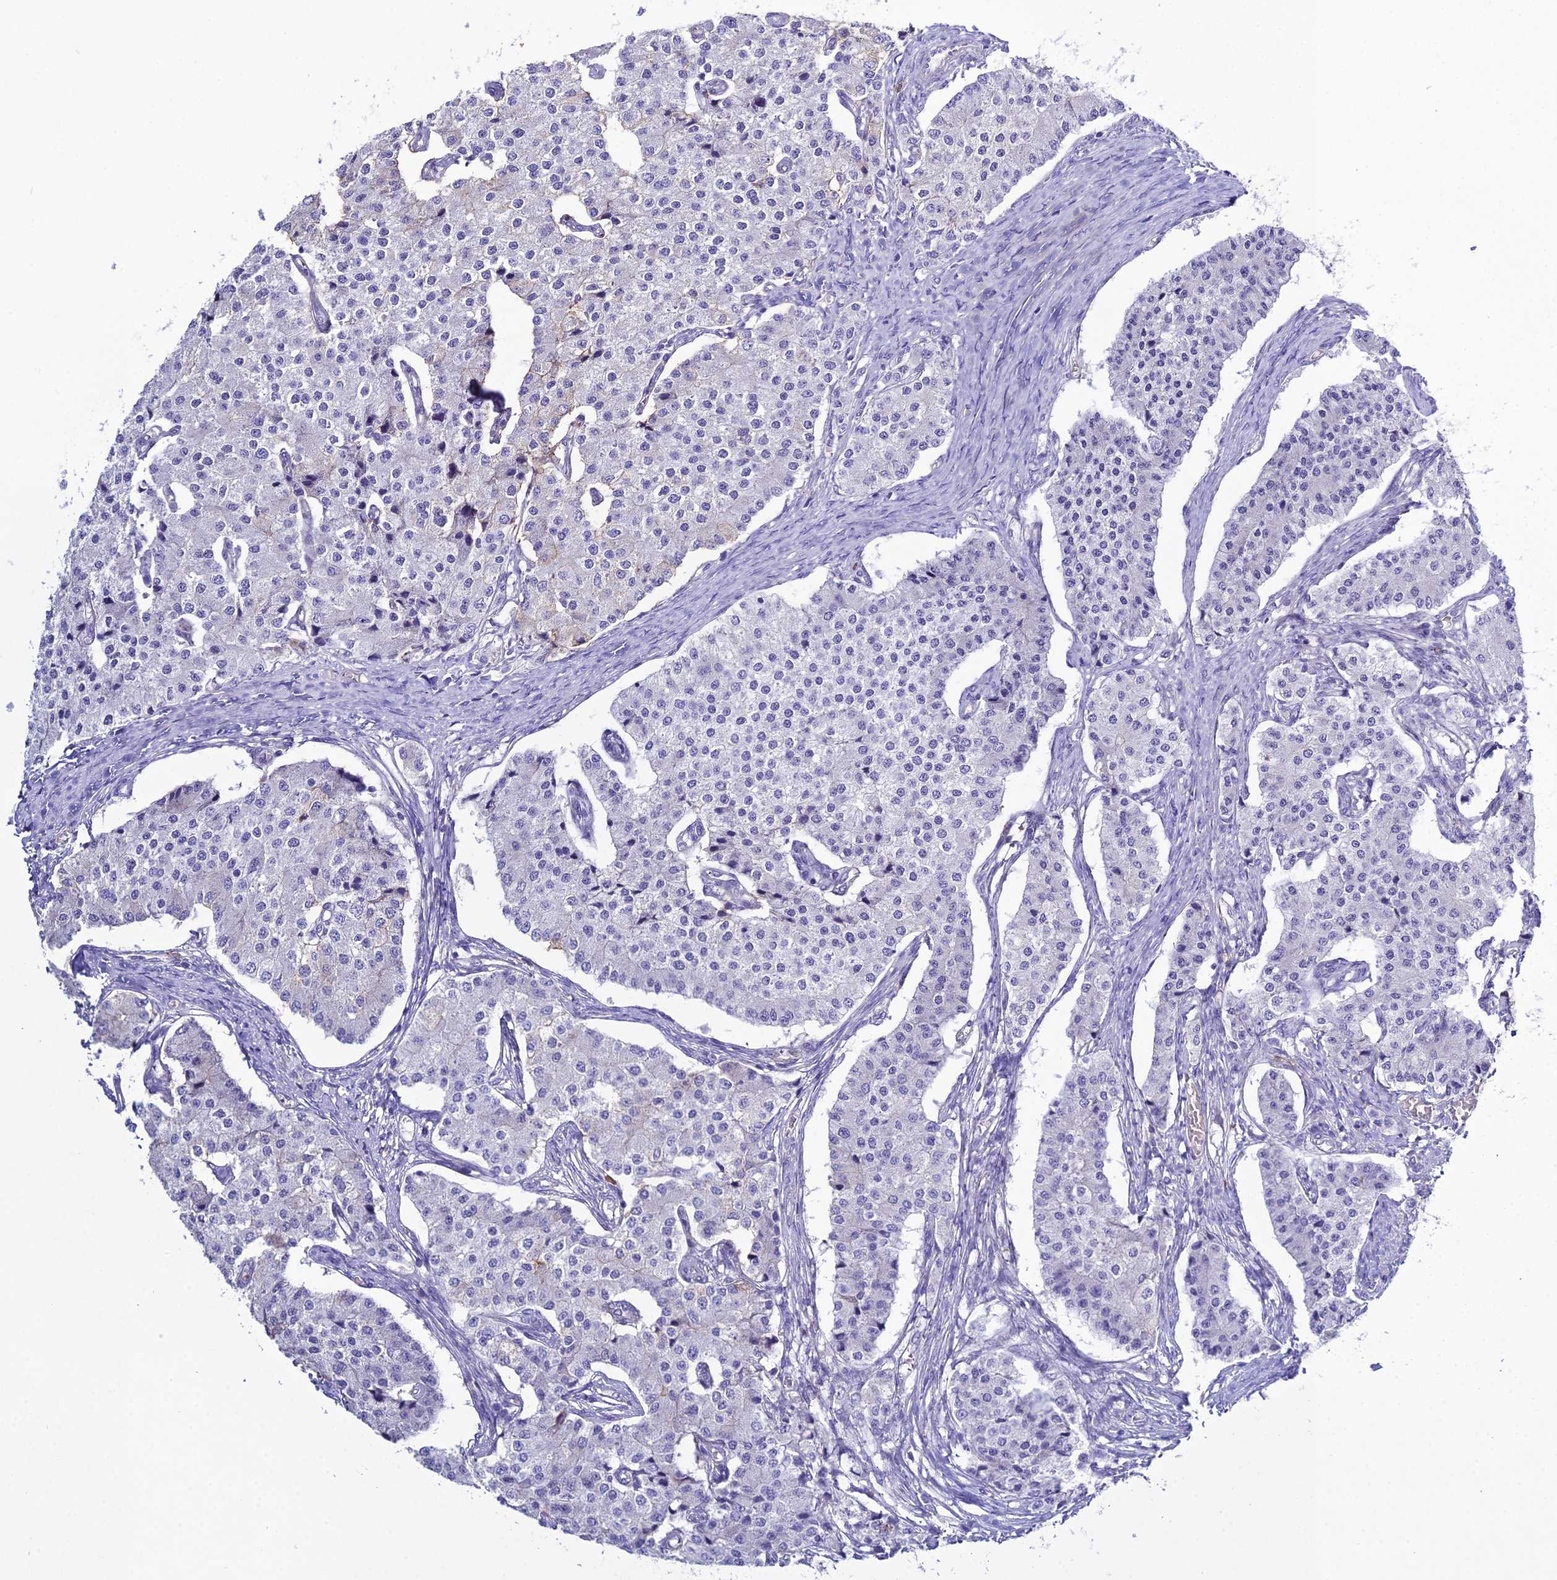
{"staining": {"intensity": "negative", "quantity": "none", "location": "none"}, "tissue": "carcinoid", "cell_type": "Tumor cells", "image_type": "cancer", "snomed": [{"axis": "morphology", "description": "Carcinoid, malignant, NOS"}, {"axis": "topography", "description": "Colon"}], "caption": "The photomicrograph shows no significant positivity in tumor cells of carcinoid. Brightfield microscopy of immunohistochemistry (IHC) stained with DAB (brown) and hematoxylin (blue), captured at high magnification.", "gene": "OR1Q1", "patient": {"sex": "female", "age": 52}}